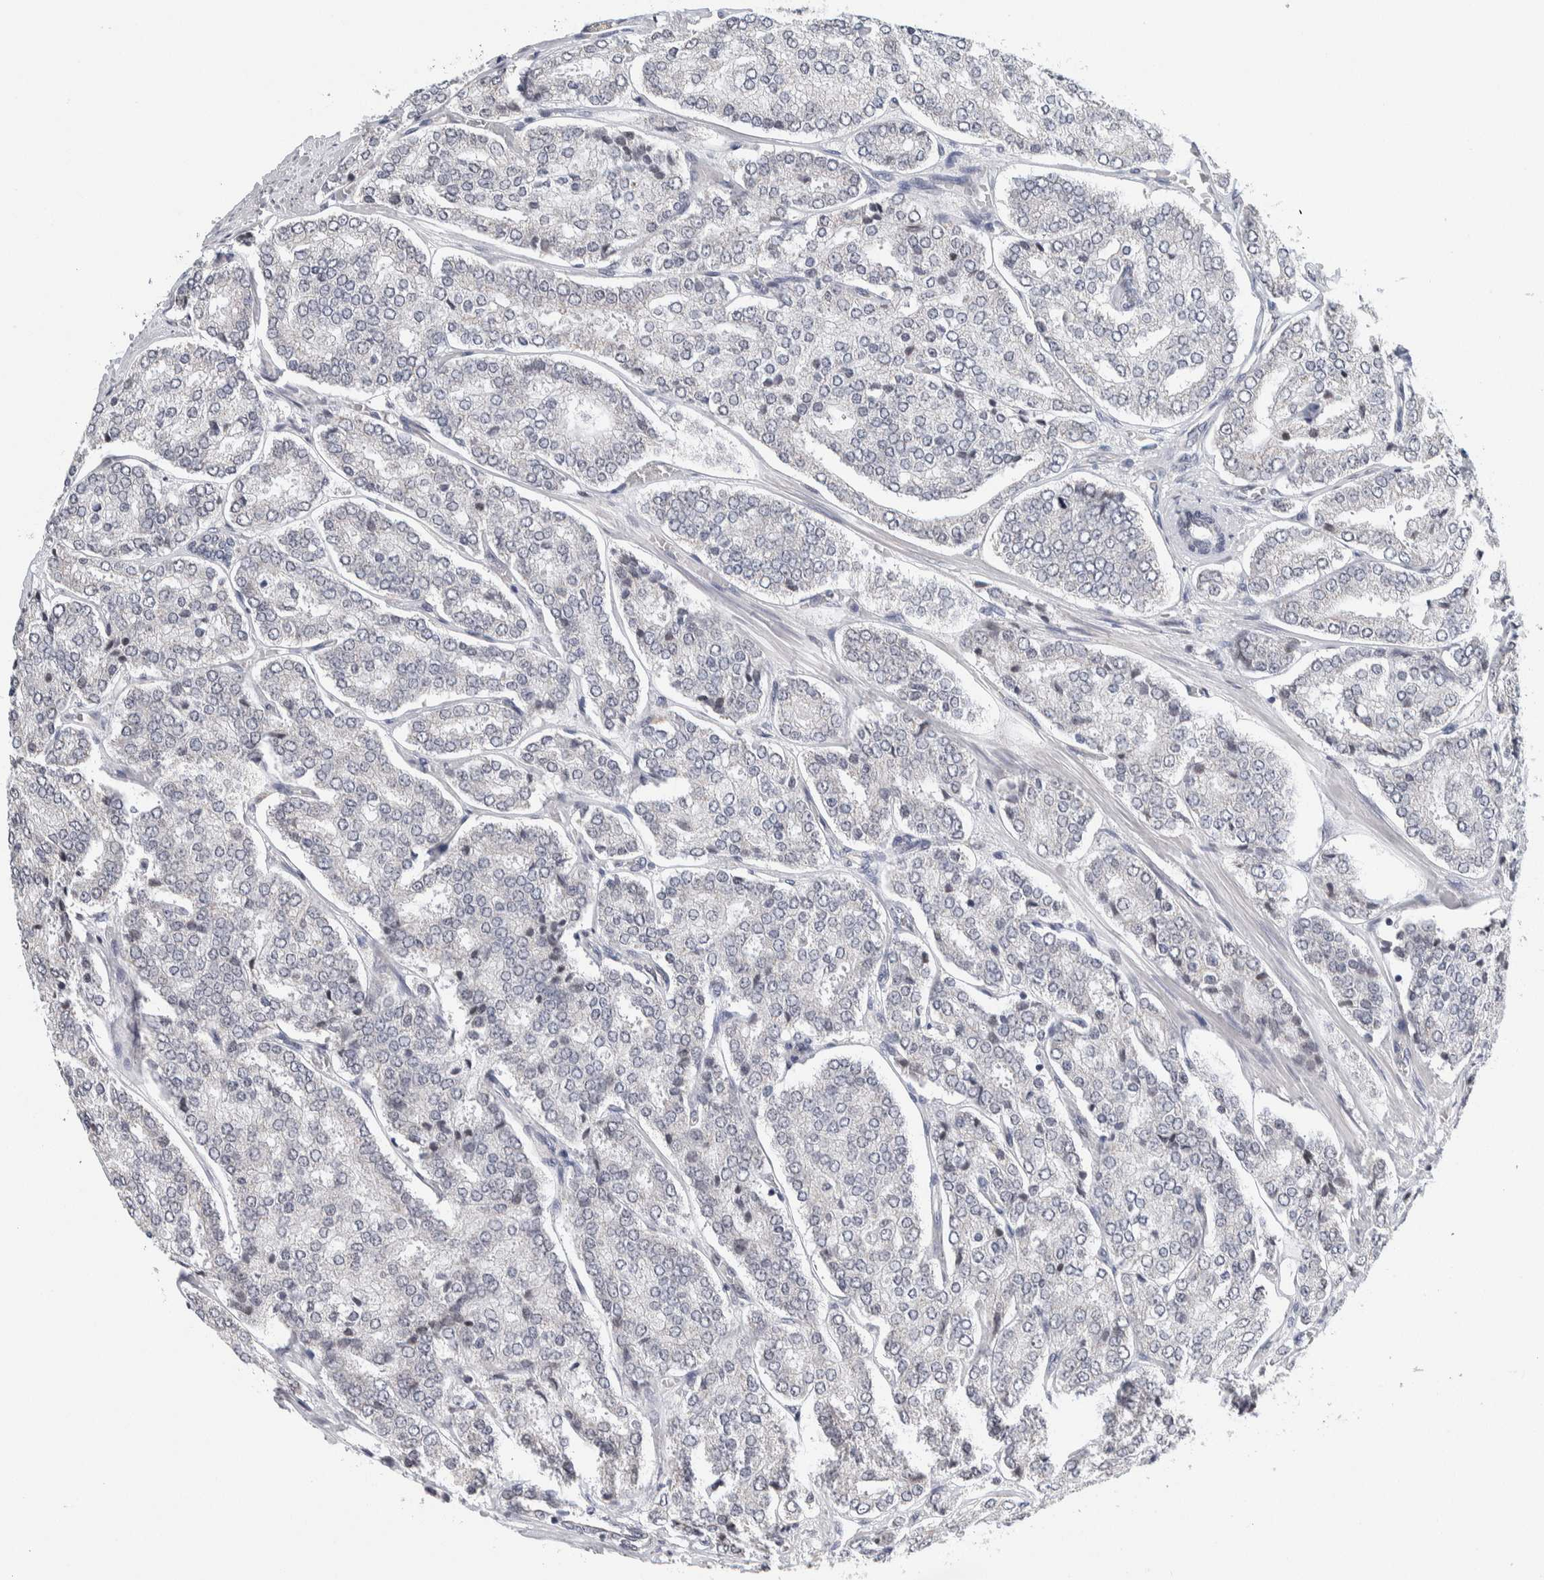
{"staining": {"intensity": "negative", "quantity": "none", "location": "none"}, "tissue": "prostate cancer", "cell_type": "Tumor cells", "image_type": "cancer", "snomed": [{"axis": "morphology", "description": "Adenocarcinoma, High grade"}, {"axis": "topography", "description": "Prostate"}], "caption": "There is no significant staining in tumor cells of prostate high-grade adenocarcinoma.", "gene": "NEUROD1", "patient": {"sex": "male", "age": 65}}